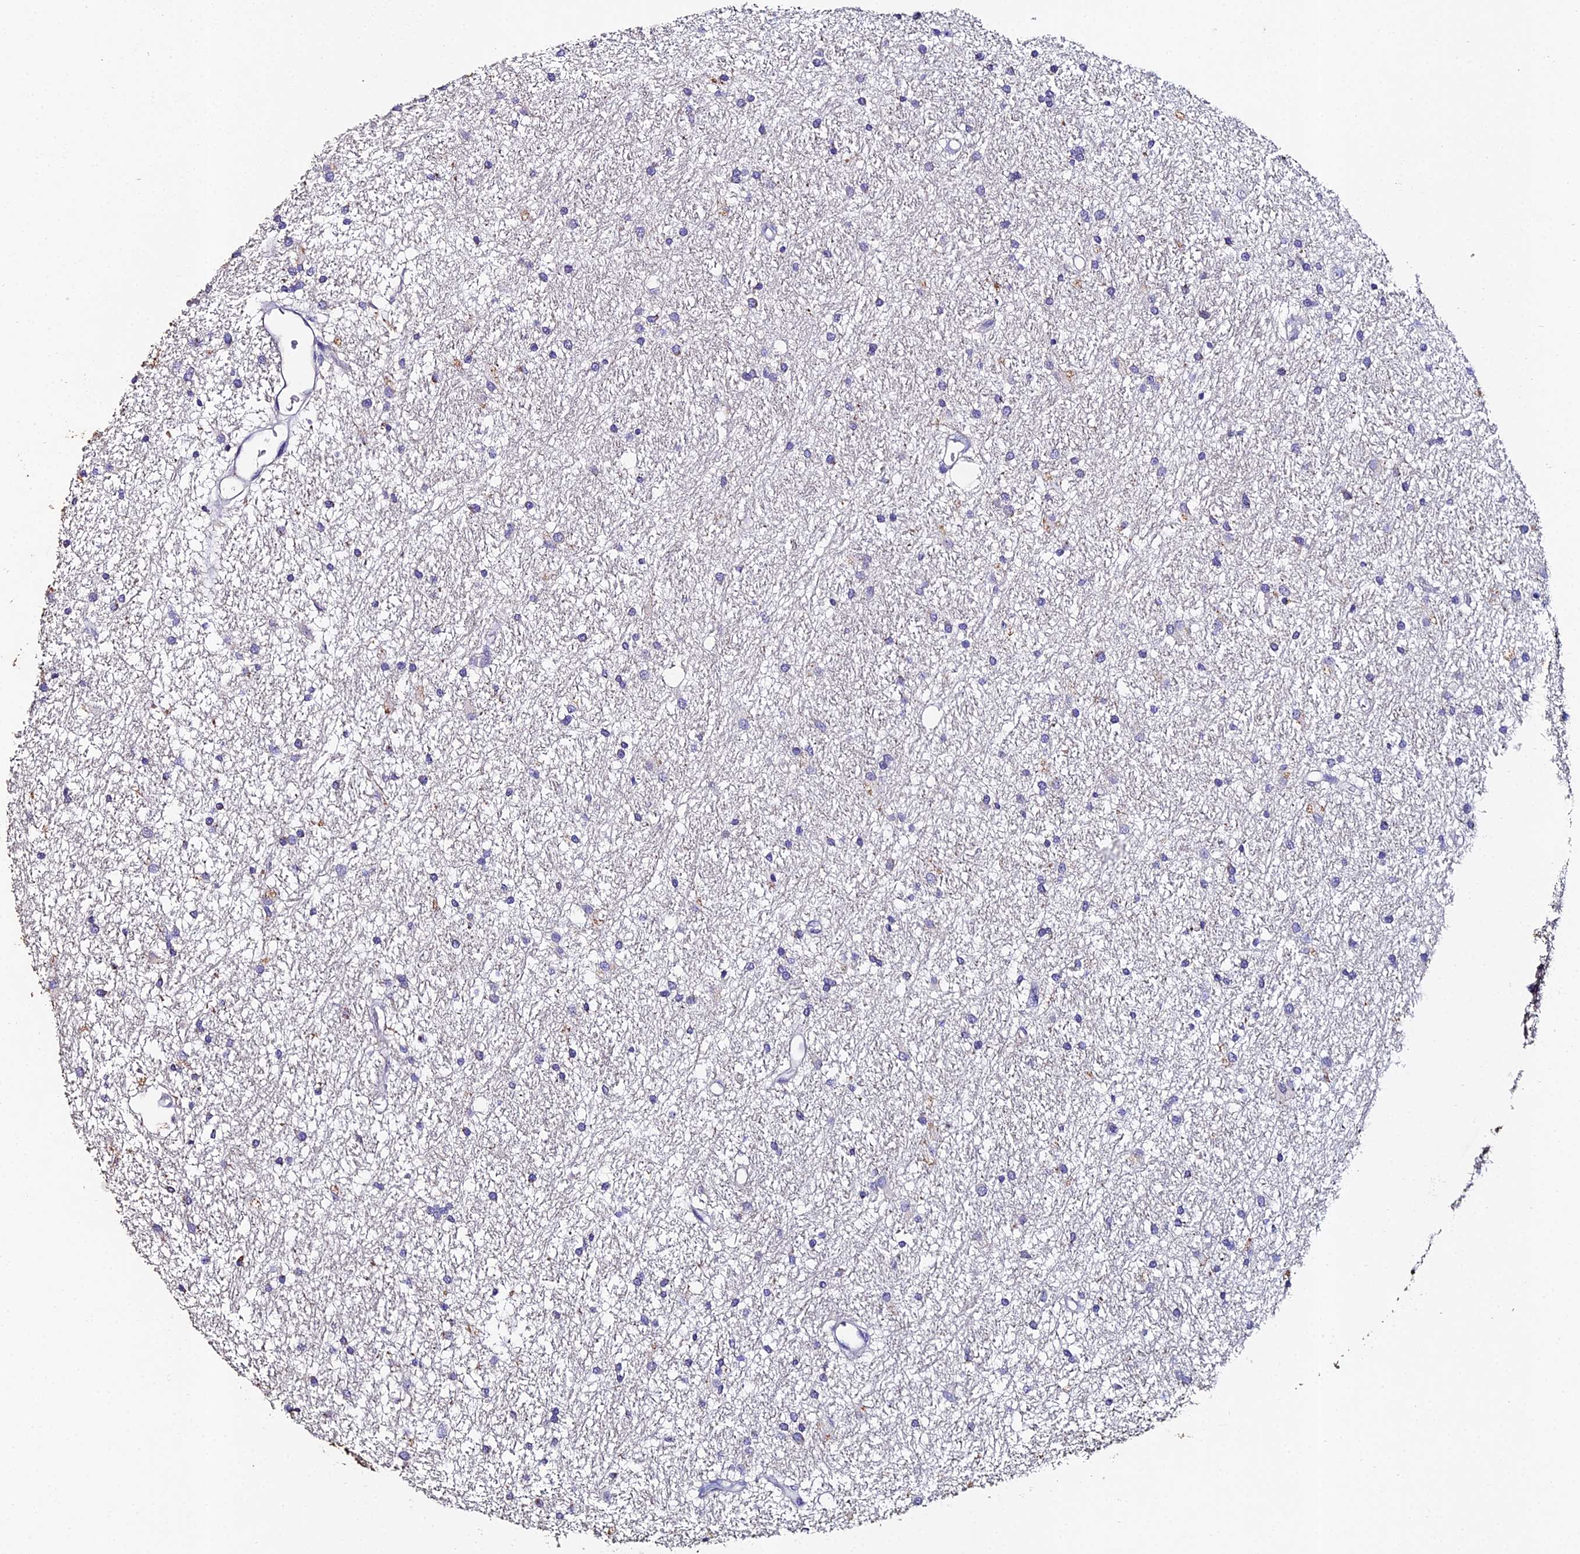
{"staining": {"intensity": "negative", "quantity": "none", "location": "none"}, "tissue": "glioma", "cell_type": "Tumor cells", "image_type": "cancer", "snomed": [{"axis": "morphology", "description": "Glioma, malignant, High grade"}, {"axis": "topography", "description": "Brain"}], "caption": "Human glioma stained for a protein using immunohistochemistry reveals no expression in tumor cells.", "gene": "ESRRG", "patient": {"sex": "male", "age": 77}}